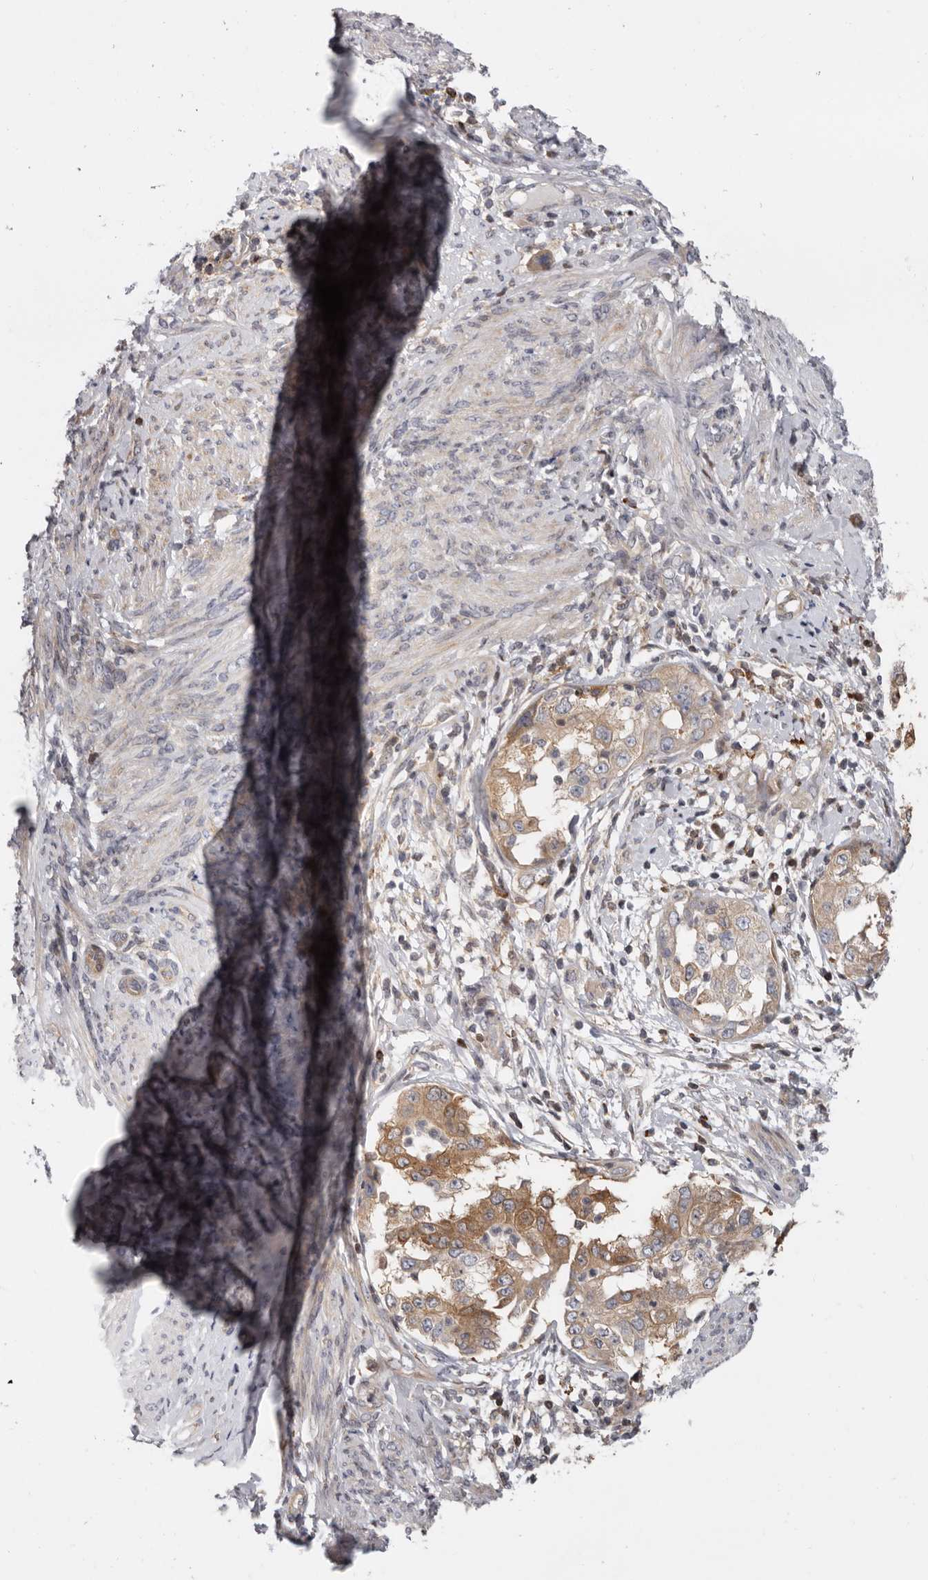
{"staining": {"intensity": "weak", "quantity": ">75%", "location": "cytoplasmic/membranous"}, "tissue": "endometrial cancer", "cell_type": "Tumor cells", "image_type": "cancer", "snomed": [{"axis": "morphology", "description": "Adenocarcinoma, NOS"}, {"axis": "topography", "description": "Endometrium"}], "caption": "Immunohistochemistry of endometrial adenocarcinoma demonstrates low levels of weak cytoplasmic/membranous positivity in approximately >75% of tumor cells. The staining is performed using DAB brown chromogen to label protein expression. The nuclei are counter-stained blue using hematoxylin.", "gene": "FGFR4", "patient": {"sex": "female", "age": 85}}